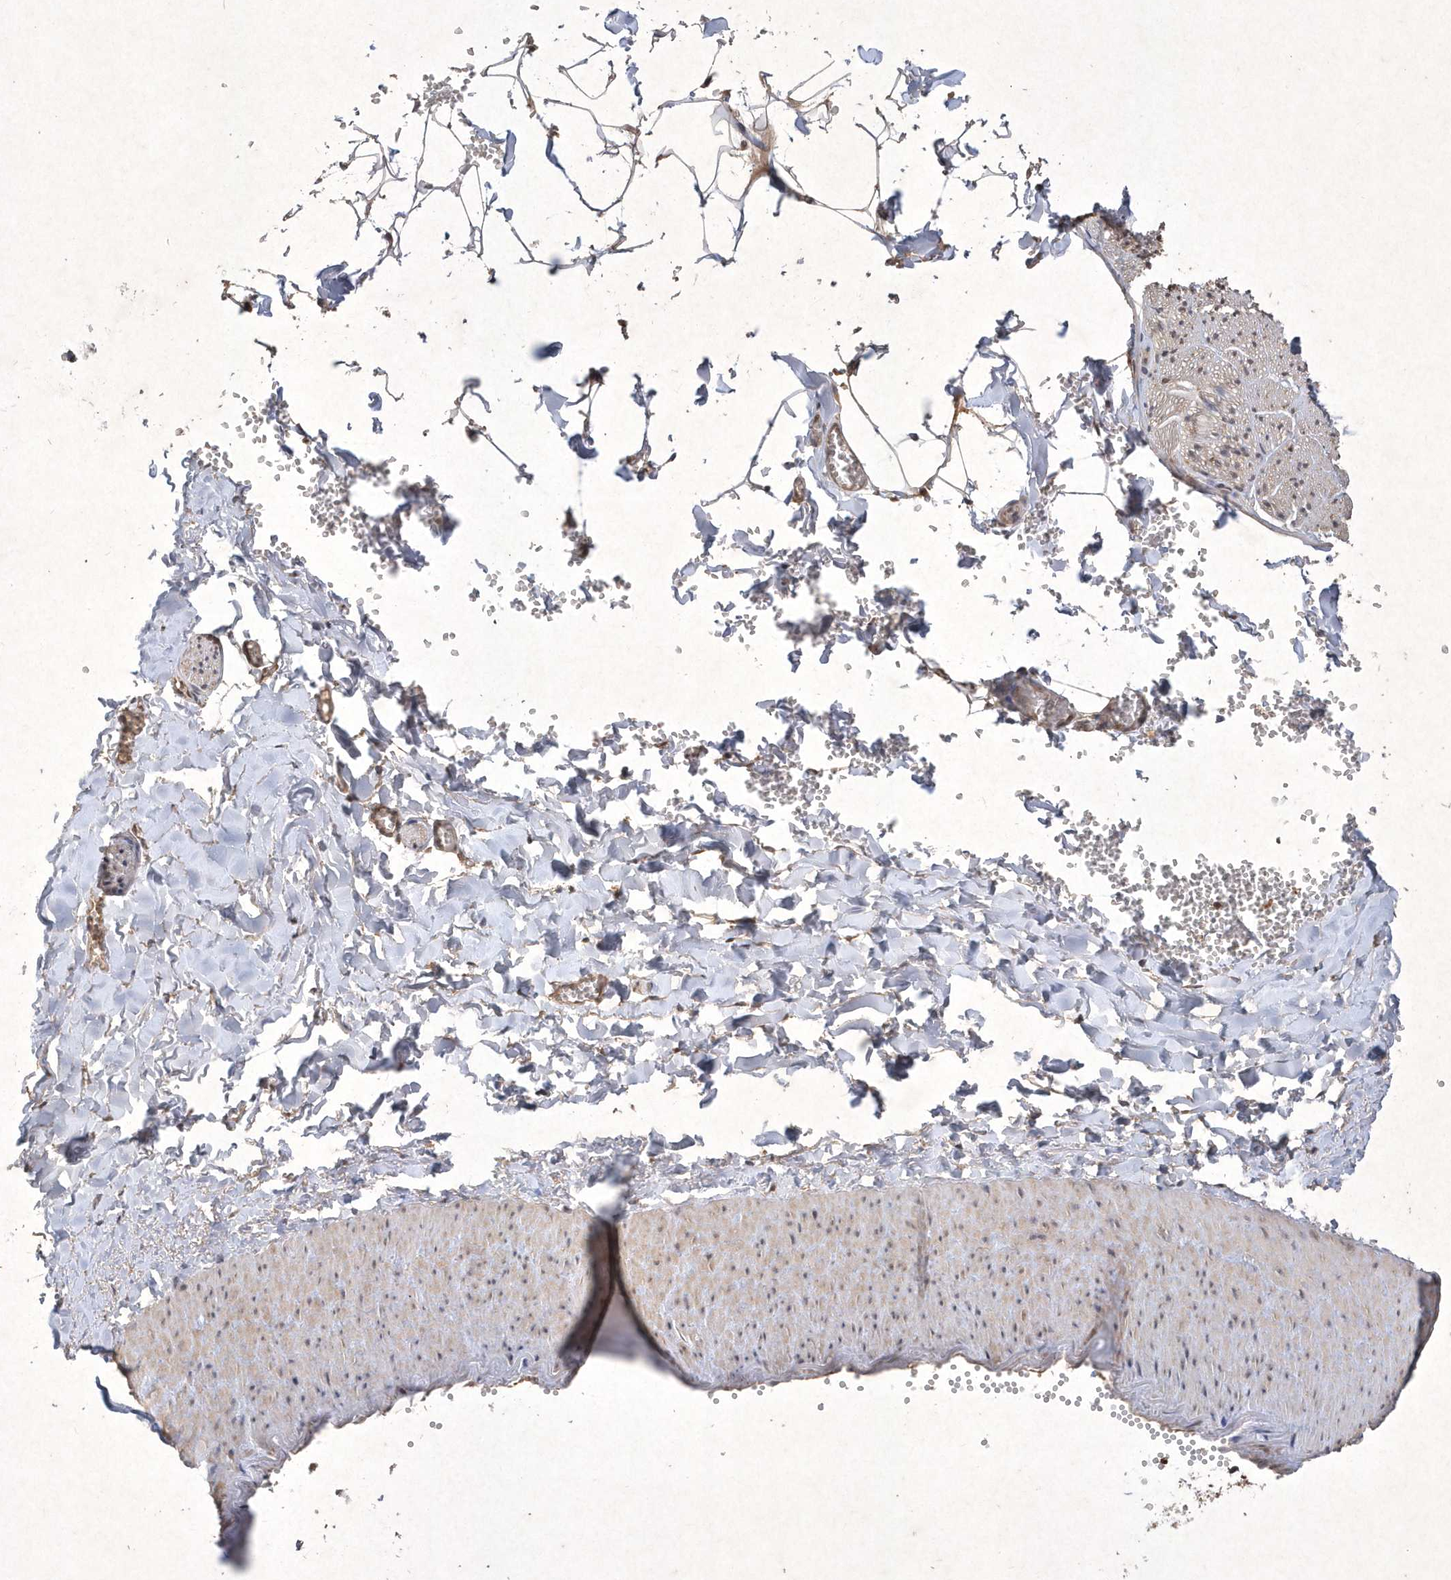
{"staining": {"intensity": "negative", "quantity": "none", "location": "none"}, "tissue": "adipose tissue", "cell_type": "Adipocytes", "image_type": "normal", "snomed": [{"axis": "morphology", "description": "Normal tissue, NOS"}, {"axis": "topography", "description": "Gallbladder"}, {"axis": "topography", "description": "Peripheral nerve tissue"}], "caption": "Benign adipose tissue was stained to show a protein in brown. There is no significant expression in adipocytes. (Immunohistochemistry (ihc), brightfield microscopy, high magnification).", "gene": "AKR7A2", "patient": {"sex": "male", "age": 38}}